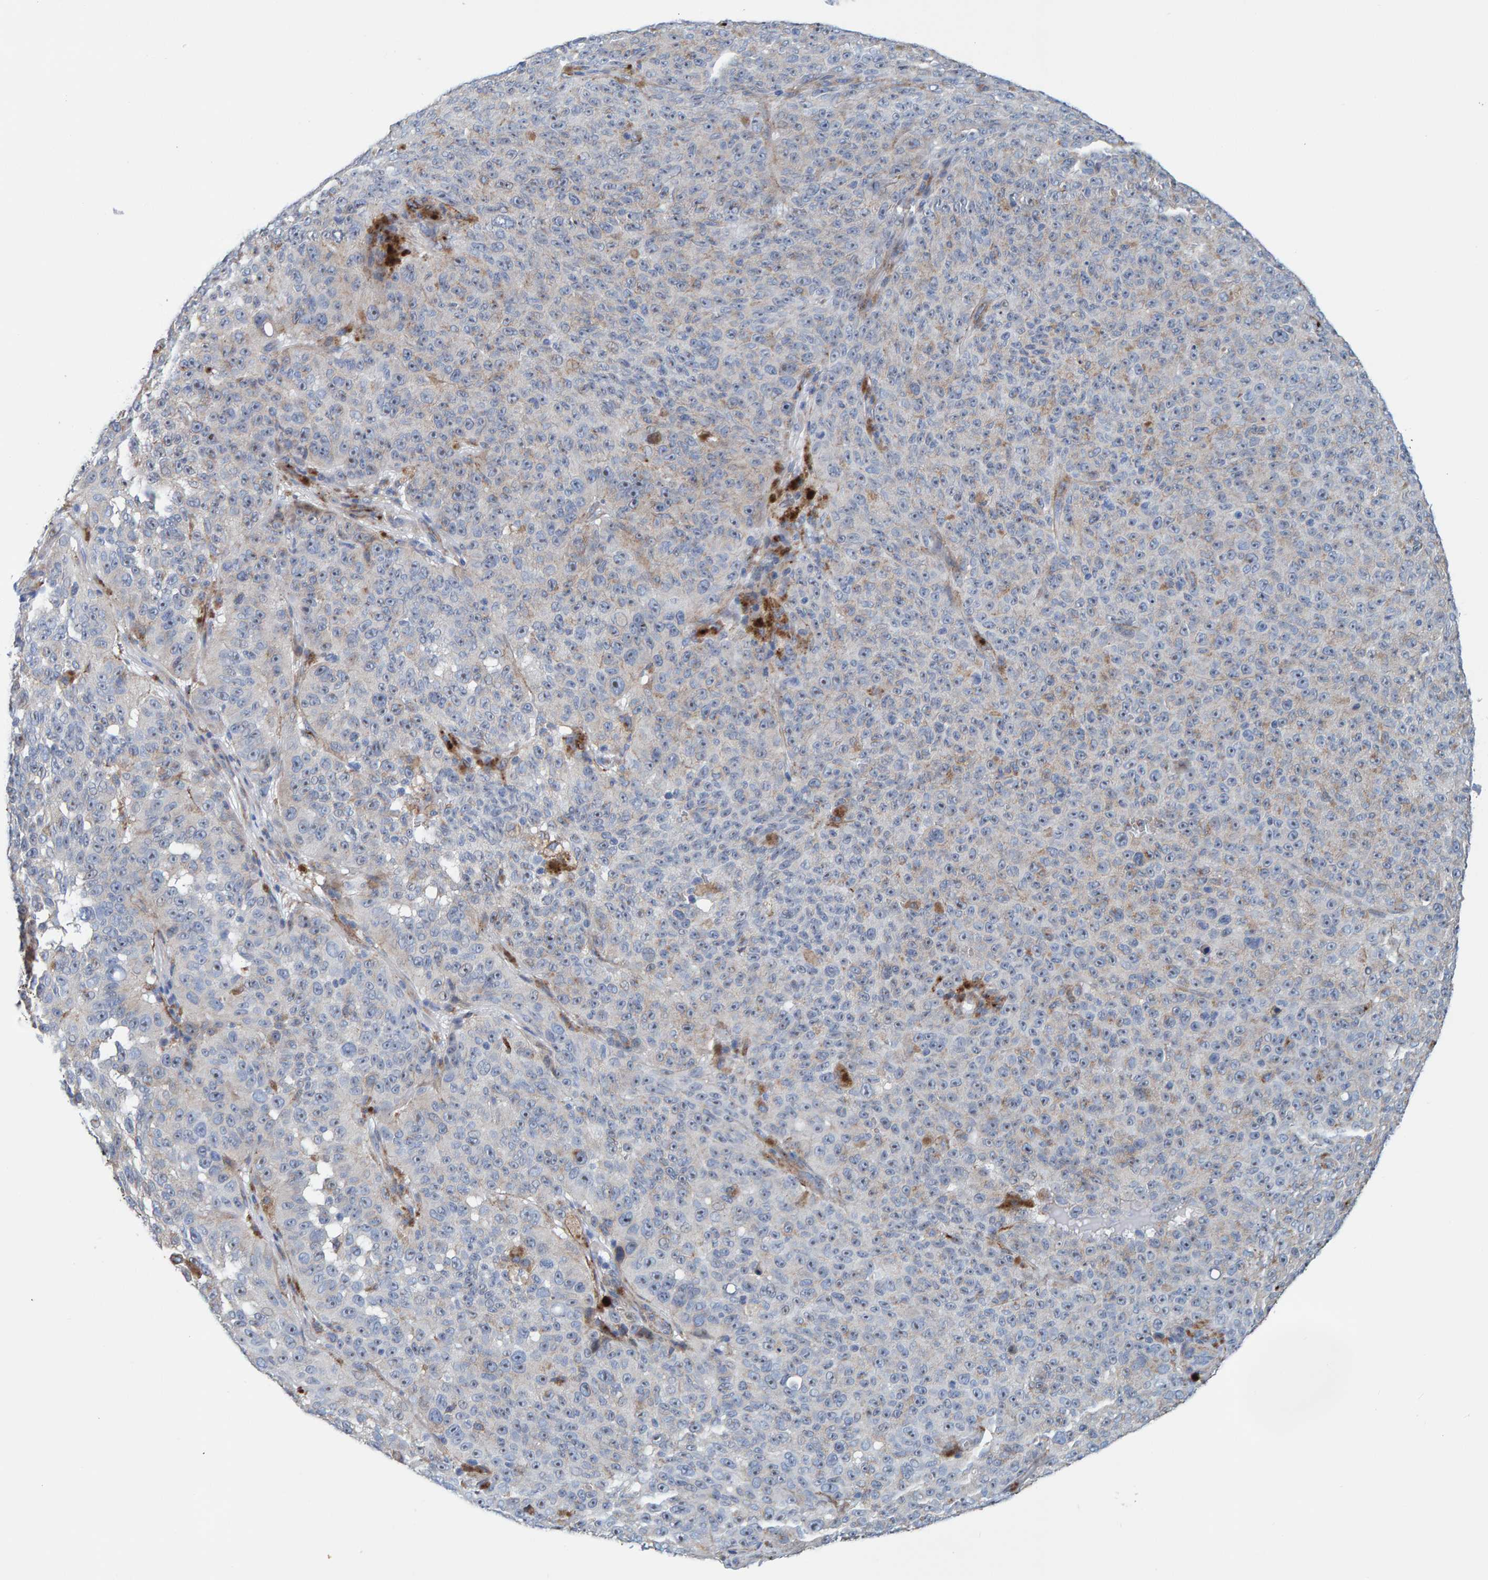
{"staining": {"intensity": "weak", "quantity": "<25%", "location": "cytoplasmic/membranous"}, "tissue": "melanoma", "cell_type": "Tumor cells", "image_type": "cancer", "snomed": [{"axis": "morphology", "description": "Malignant melanoma, NOS"}, {"axis": "topography", "description": "Skin"}], "caption": "There is no significant staining in tumor cells of melanoma.", "gene": "LRP1", "patient": {"sex": "female", "age": 82}}